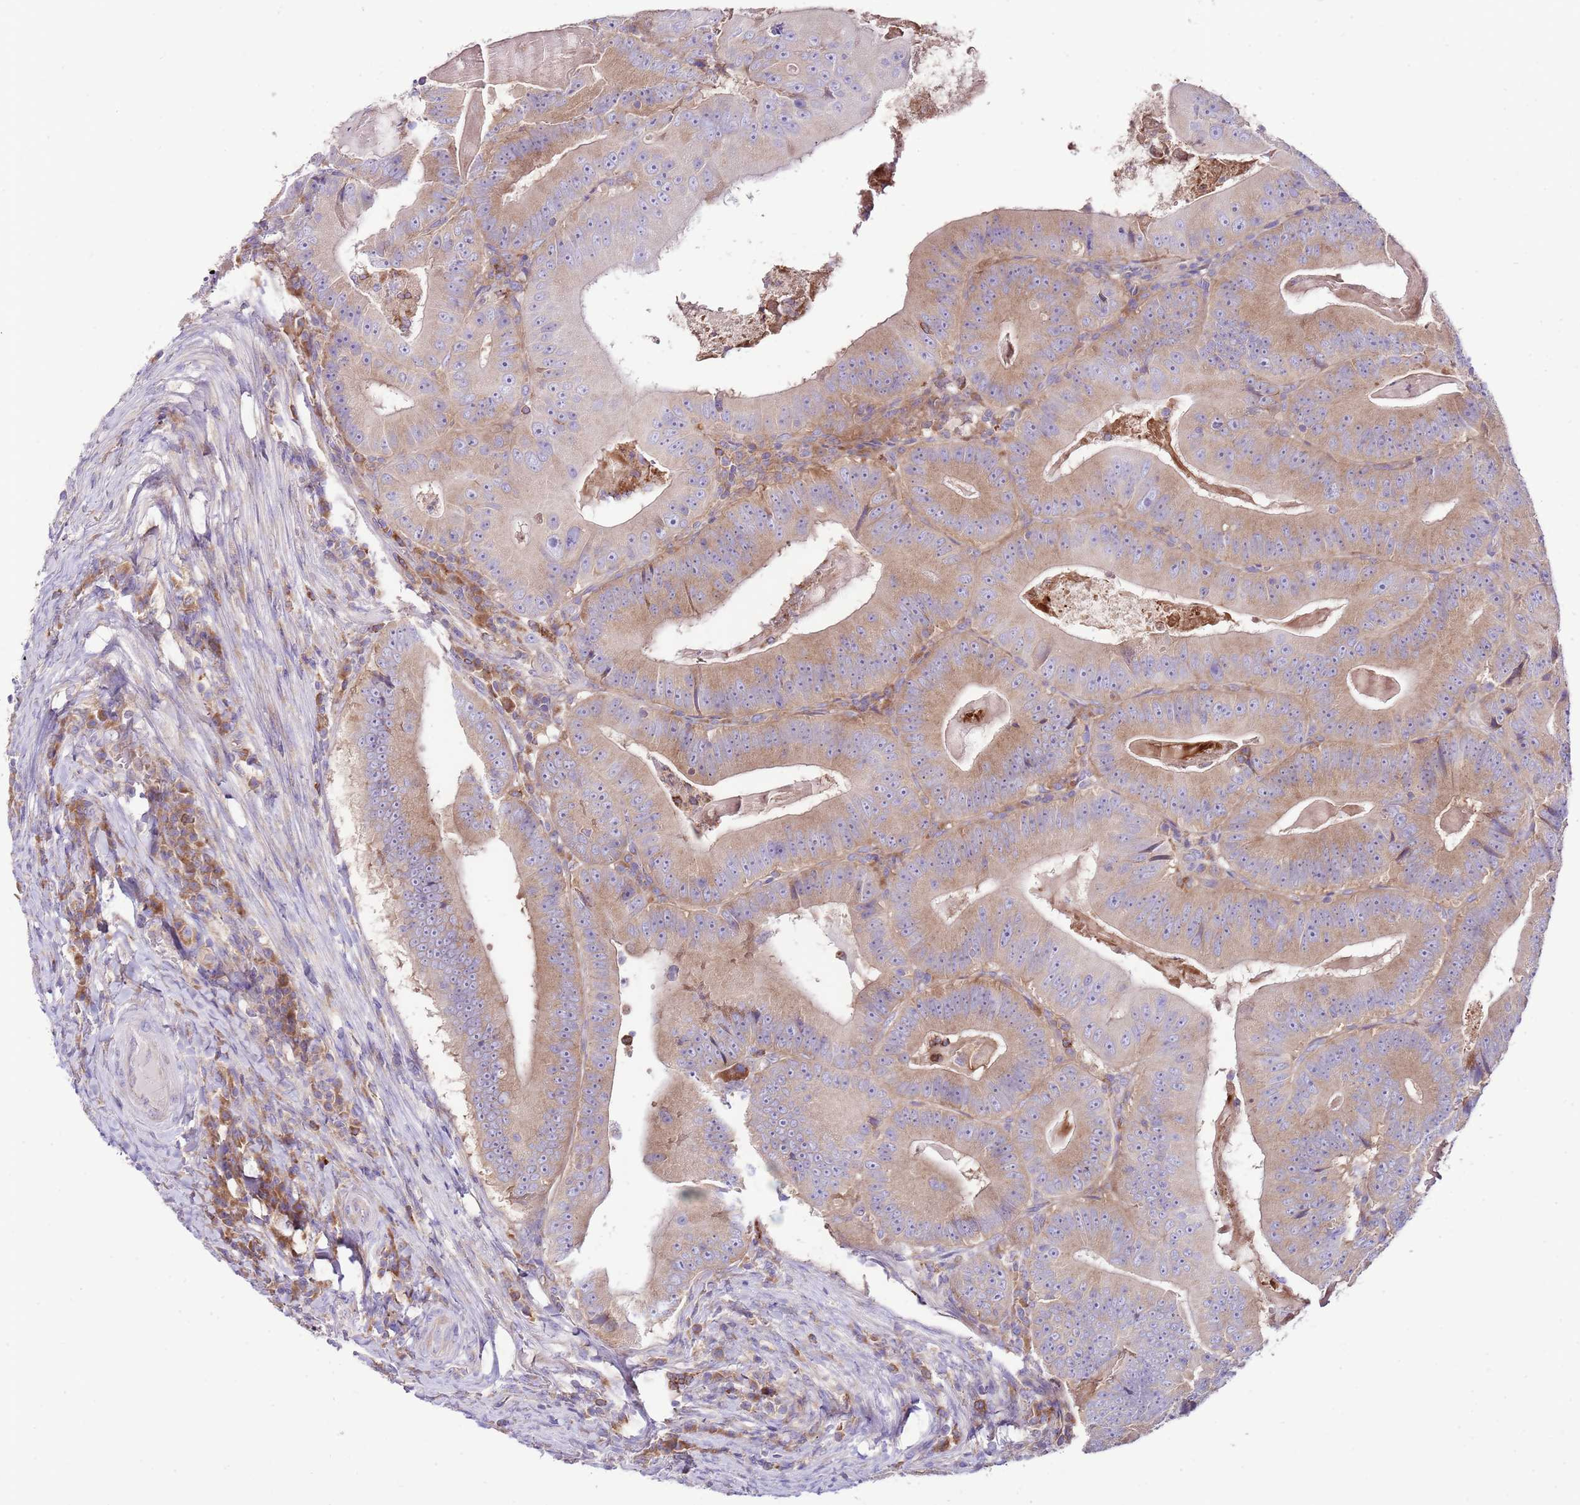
{"staining": {"intensity": "moderate", "quantity": ">75%", "location": "cytoplasmic/membranous"}, "tissue": "colorectal cancer", "cell_type": "Tumor cells", "image_type": "cancer", "snomed": [{"axis": "morphology", "description": "Adenocarcinoma, NOS"}, {"axis": "topography", "description": "Colon"}], "caption": "Colorectal cancer tissue reveals moderate cytoplasmic/membranous staining in approximately >75% of tumor cells, visualized by immunohistochemistry.", "gene": "RPS10", "patient": {"sex": "female", "age": 86}}